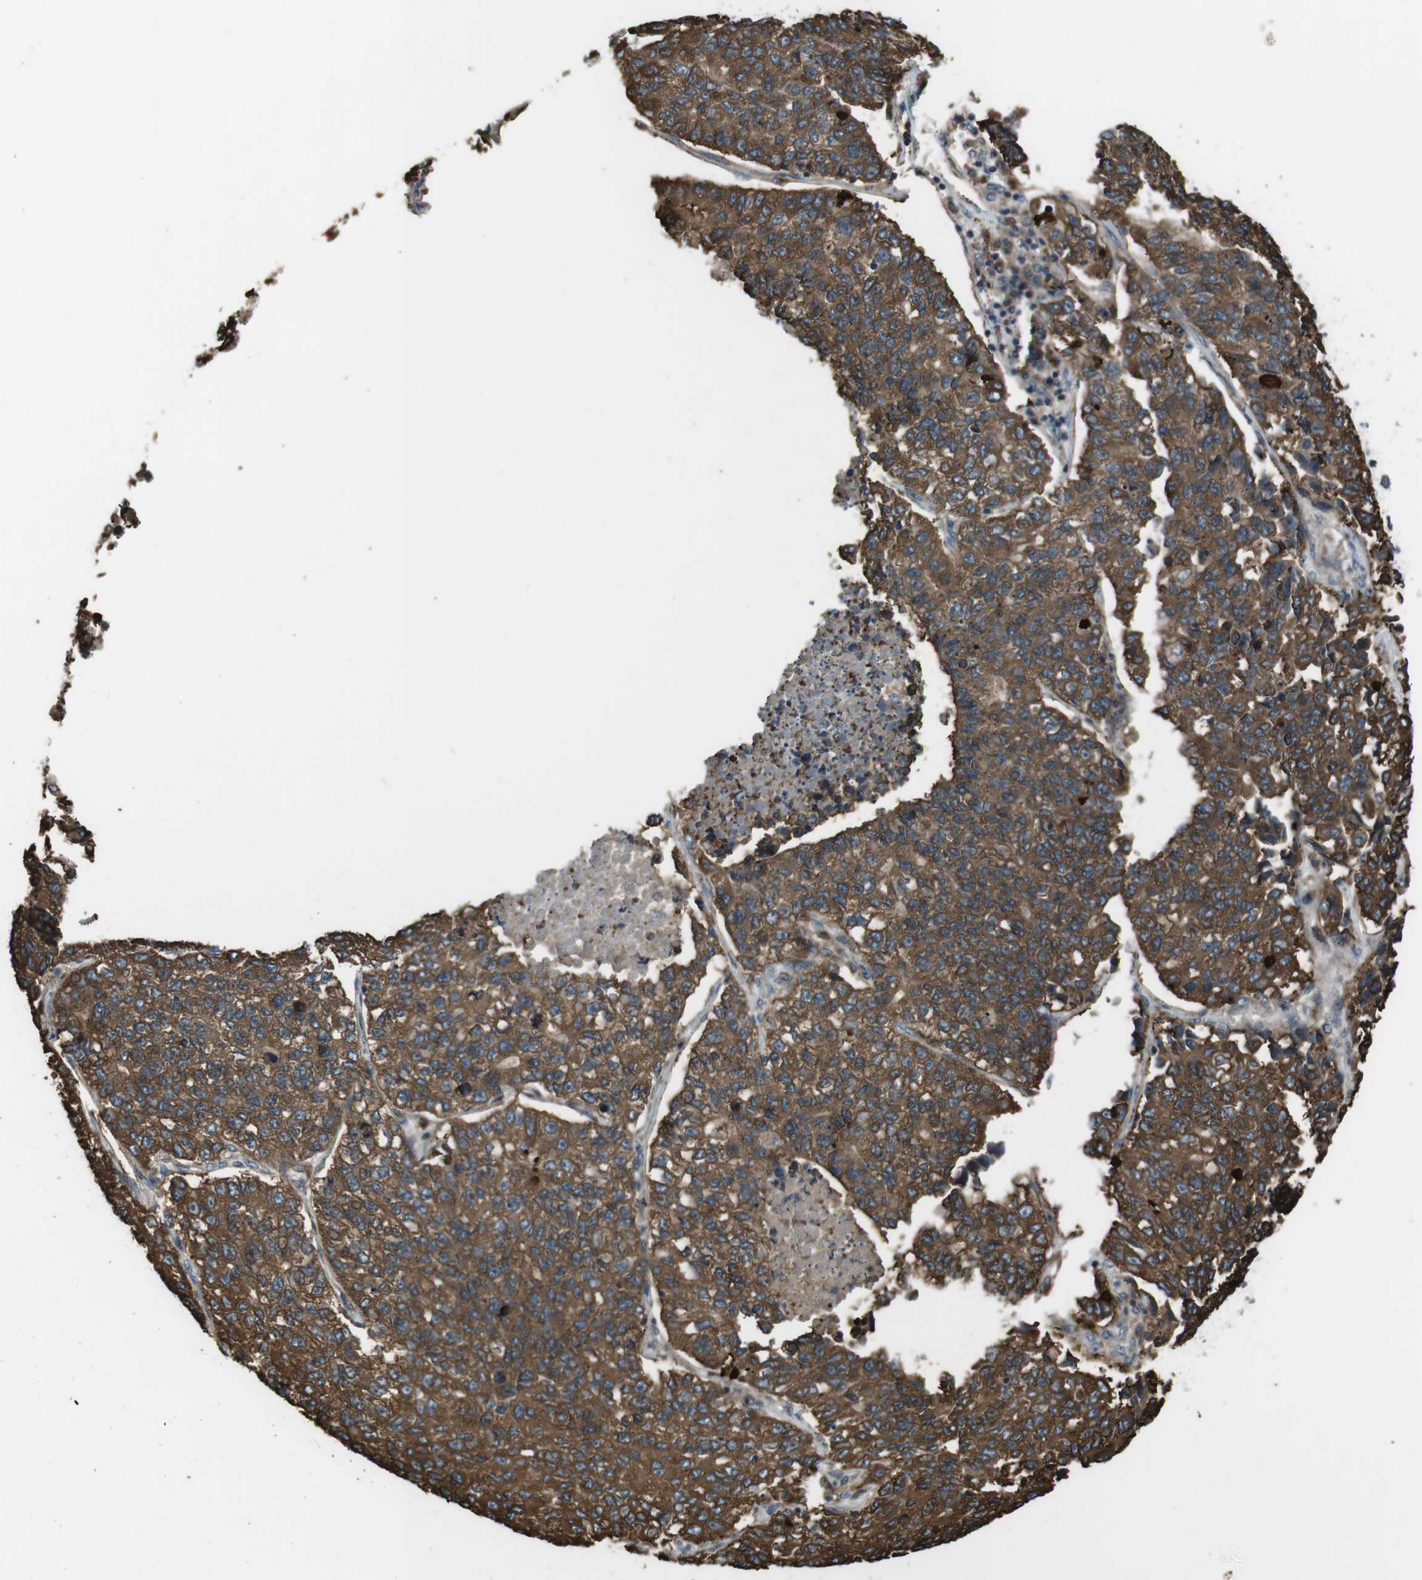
{"staining": {"intensity": "strong", "quantity": ">75%", "location": "cytoplasmic/membranous"}, "tissue": "lung cancer", "cell_type": "Tumor cells", "image_type": "cancer", "snomed": [{"axis": "morphology", "description": "Adenocarcinoma, NOS"}, {"axis": "topography", "description": "Lung"}], "caption": "This is an image of immunohistochemistry staining of lung adenocarcinoma, which shows strong expression in the cytoplasmic/membranous of tumor cells.", "gene": "SLC22A23", "patient": {"sex": "male", "age": 49}}